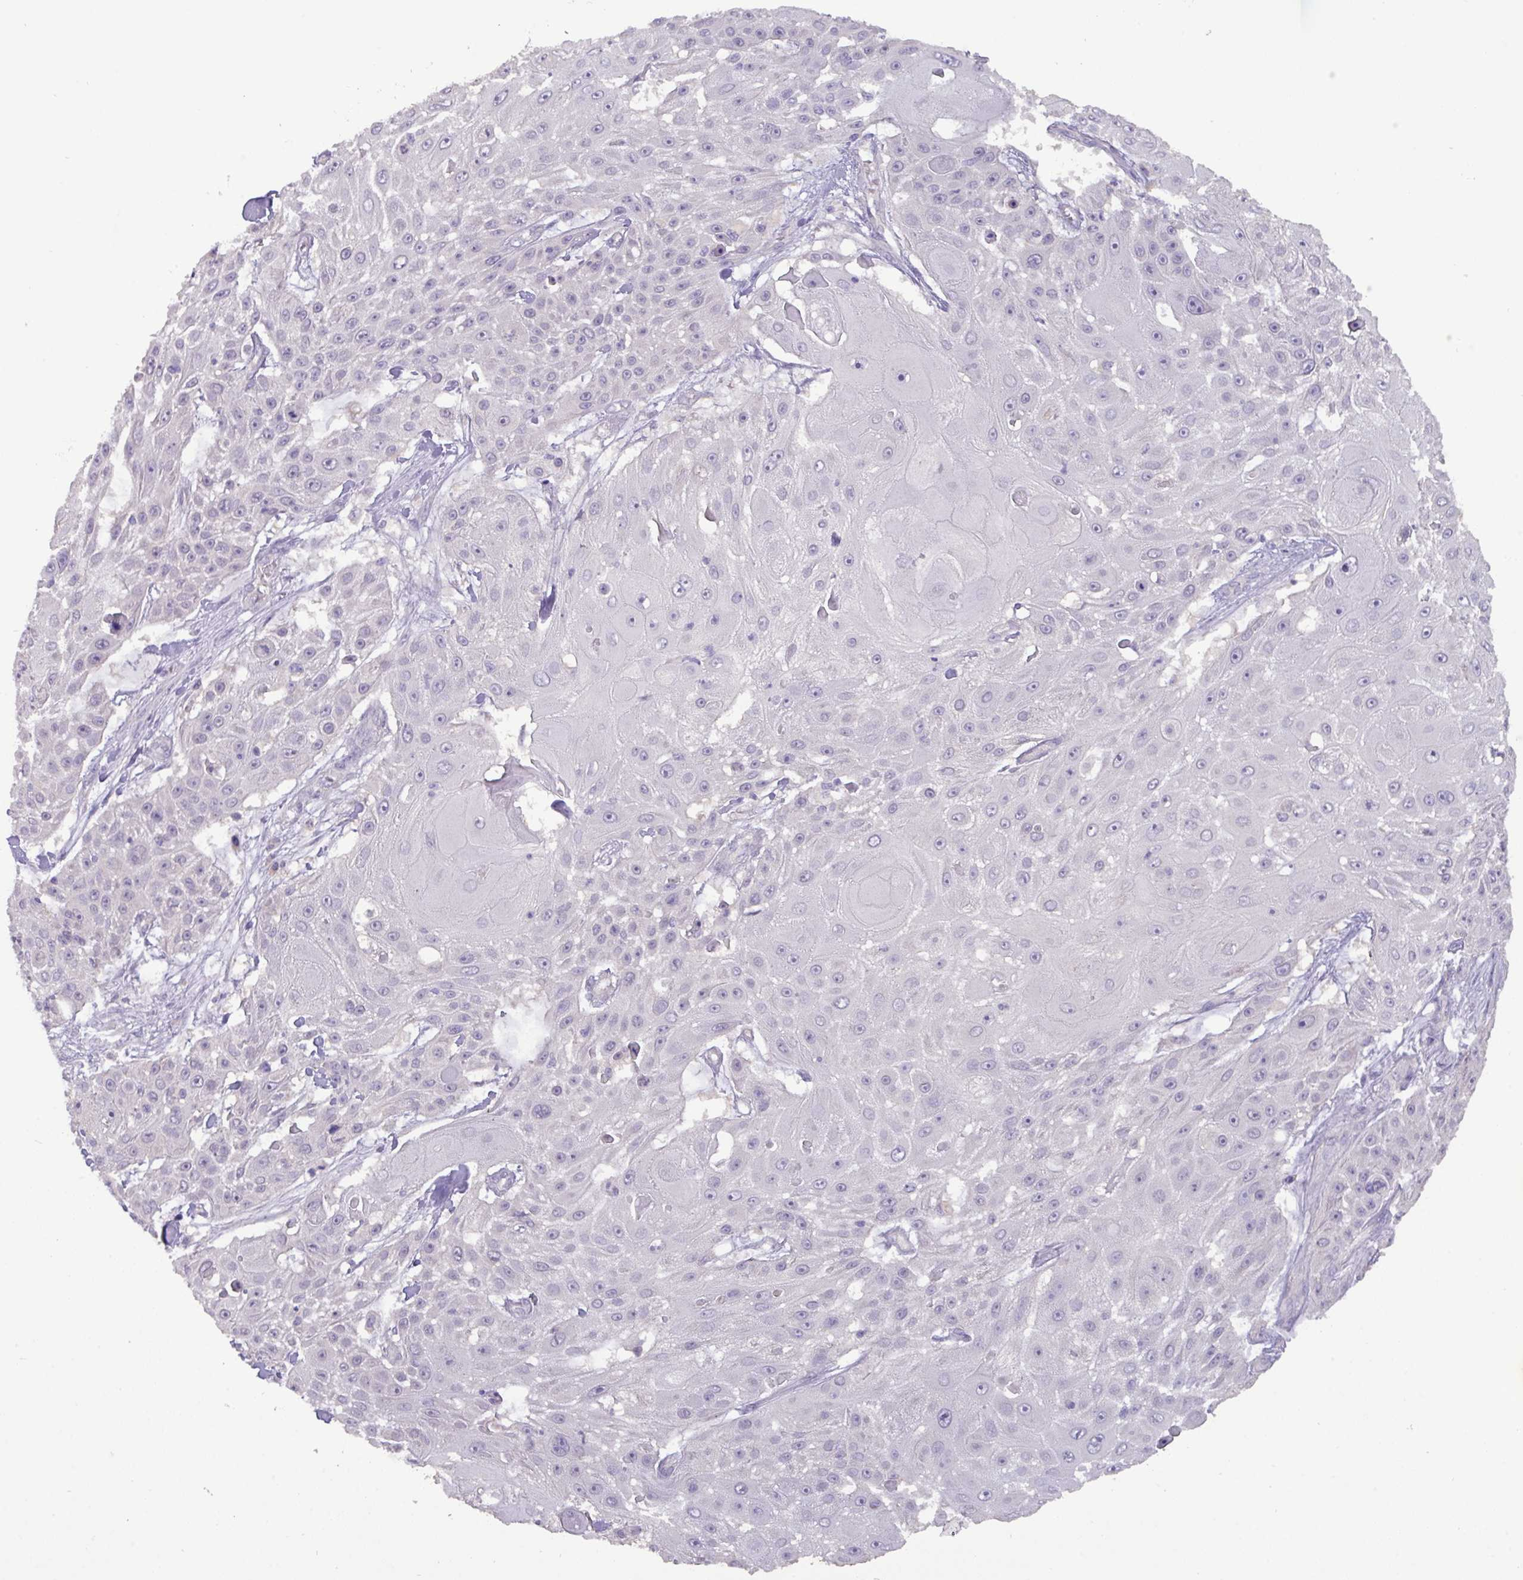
{"staining": {"intensity": "negative", "quantity": "none", "location": "none"}, "tissue": "skin cancer", "cell_type": "Tumor cells", "image_type": "cancer", "snomed": [{"axis": "morphology", "description": "Squamous cell carcinoma, NOS"}, {"axis": "topography", "description": "Skin"}], "caption": "A photomicrograph of skin squamous cell carcinoma stained for a protein demonstrates no brown staining in tumor cells. Nuclei are stained in blue.", "gene": "PAX8", "patient": {"sex": "female", "age": 86}}